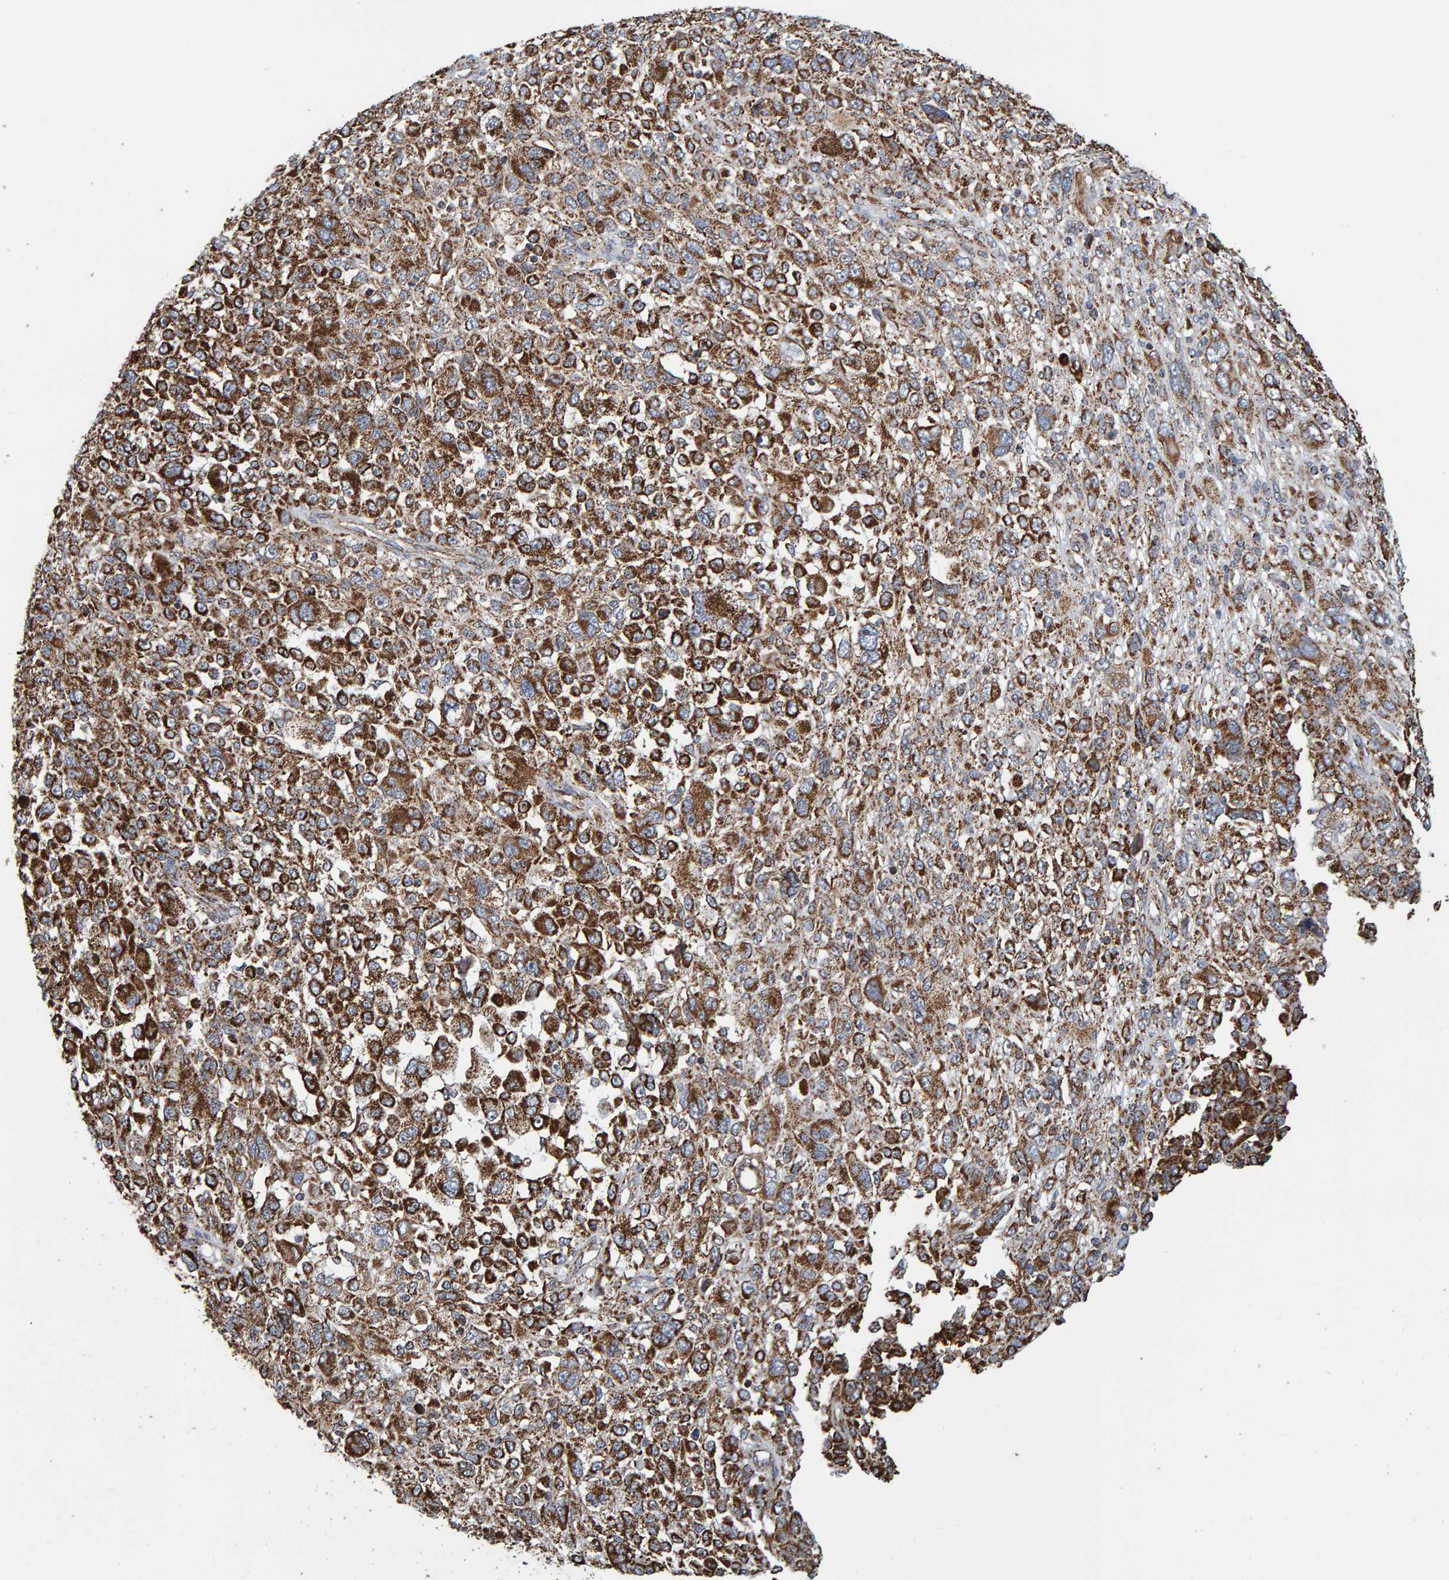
{"staining": {"intensity": "strong", "quantity": "25%-75%", "location": "cytoplasmic/membranous"}, "tissue": "melanoma", "cell_type": "Tumor cells", "image_type": "cancer", "snomed": [{"axis": "morphology", "description": "Malignant melanoma, NOS"}, {"axis": "topography", "description": "Skin"}], "caption": "Immunohistochemistry (DAB) staining of human malignant melanoma exhibits strong cytoplasmic/membranous protein positivity in about 25%-75% of tumor cells.", "gene": "MRPL45", "patient": {"sex": "female", "age": 55}}